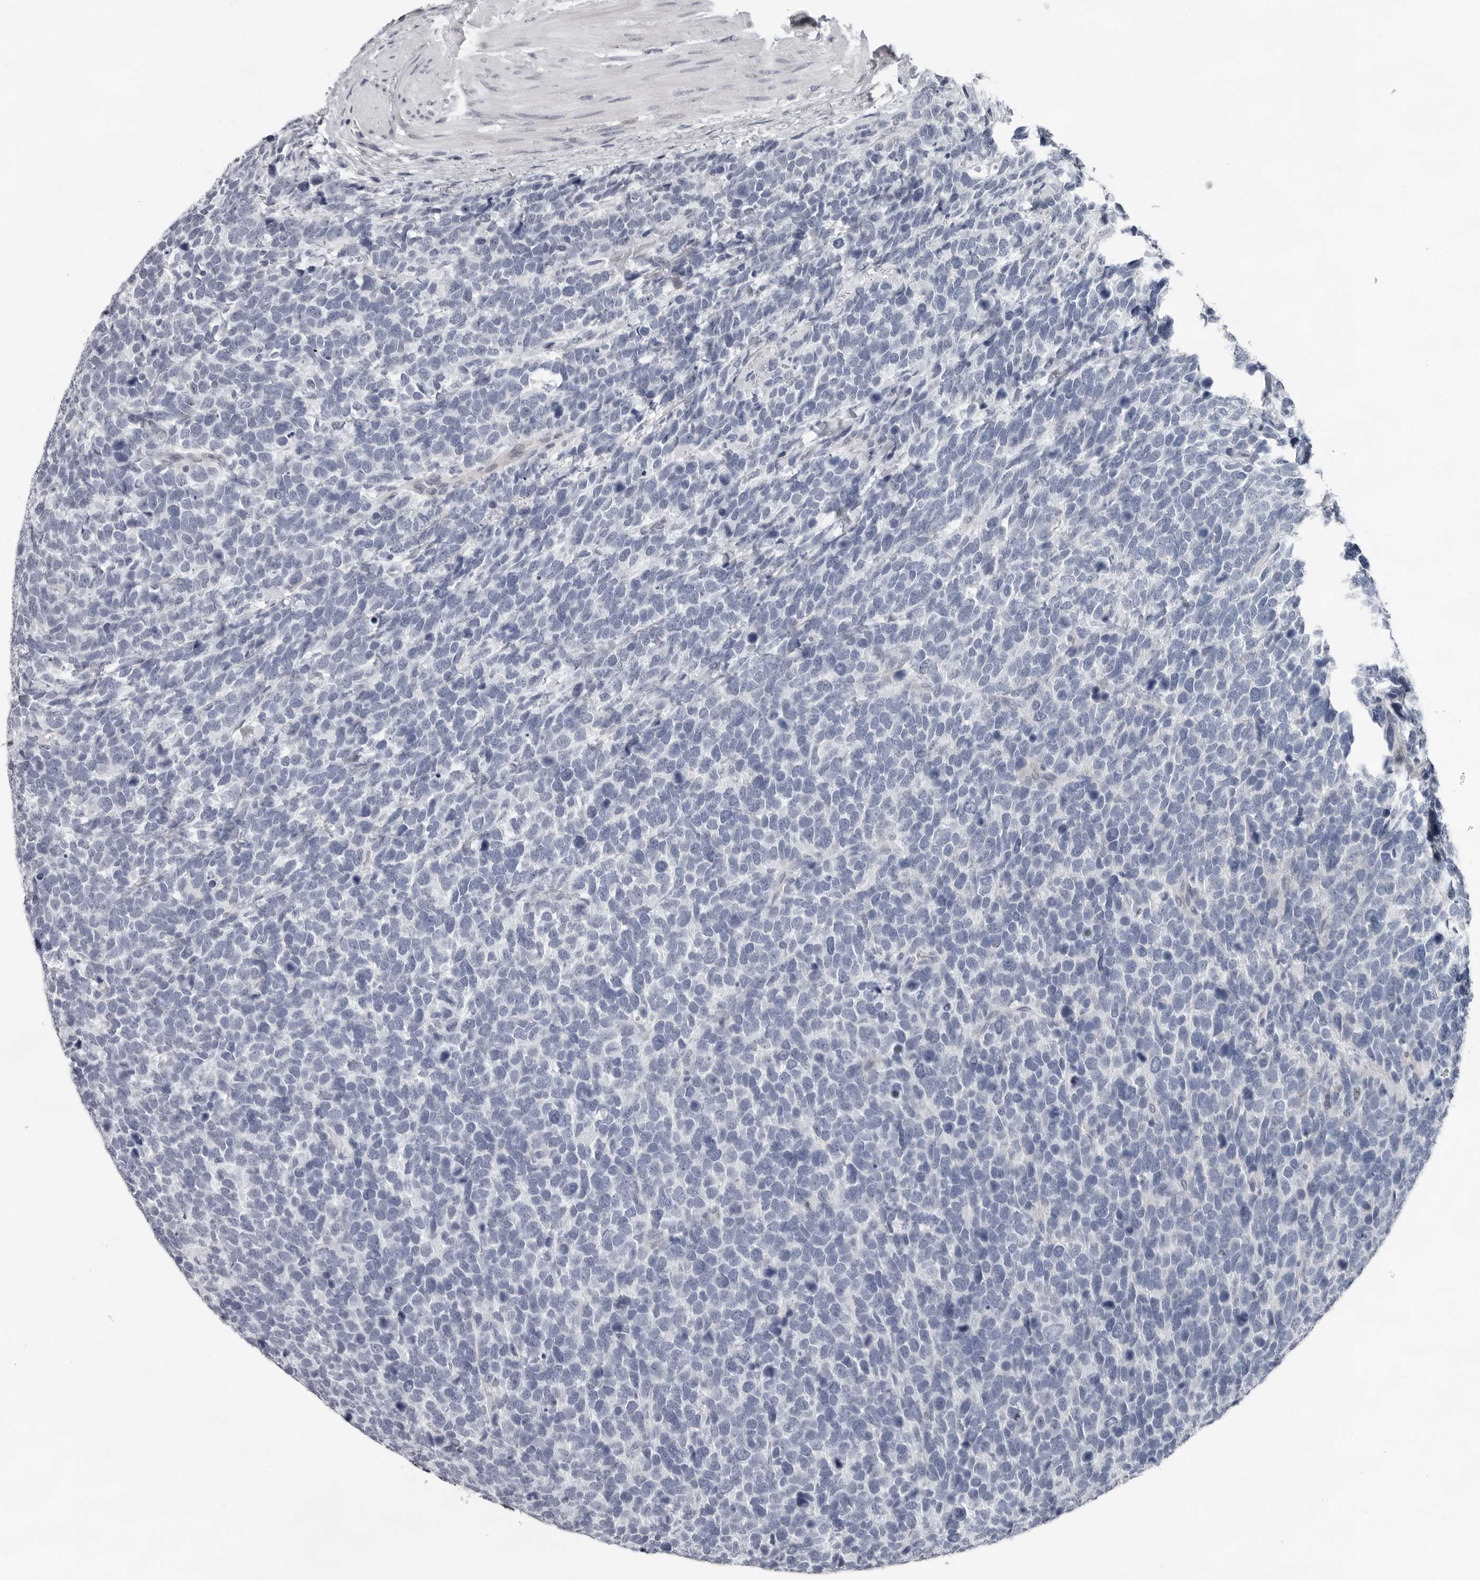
{"staining": {"intensity": "negative", "quantity": "none", "location": "none"}, "tissue": "urothelial cancer", "cell_type": "Tumor cells", "image_type": "cancer", "snomed": [{"axis": "morphology", "description": "Urothelial carcinoma, High grade"}, {"axis": "topography", "description": "Urinary bladder"}], "caption": "Immunohistochemistry (IHC) micrograph of neoplastic tissue: human urothelial cancer stained with DAB shows no significant protein staining in tumor cells.", "gene": "CCDC28B", "patient": {"sex": "female", "age": 82}}